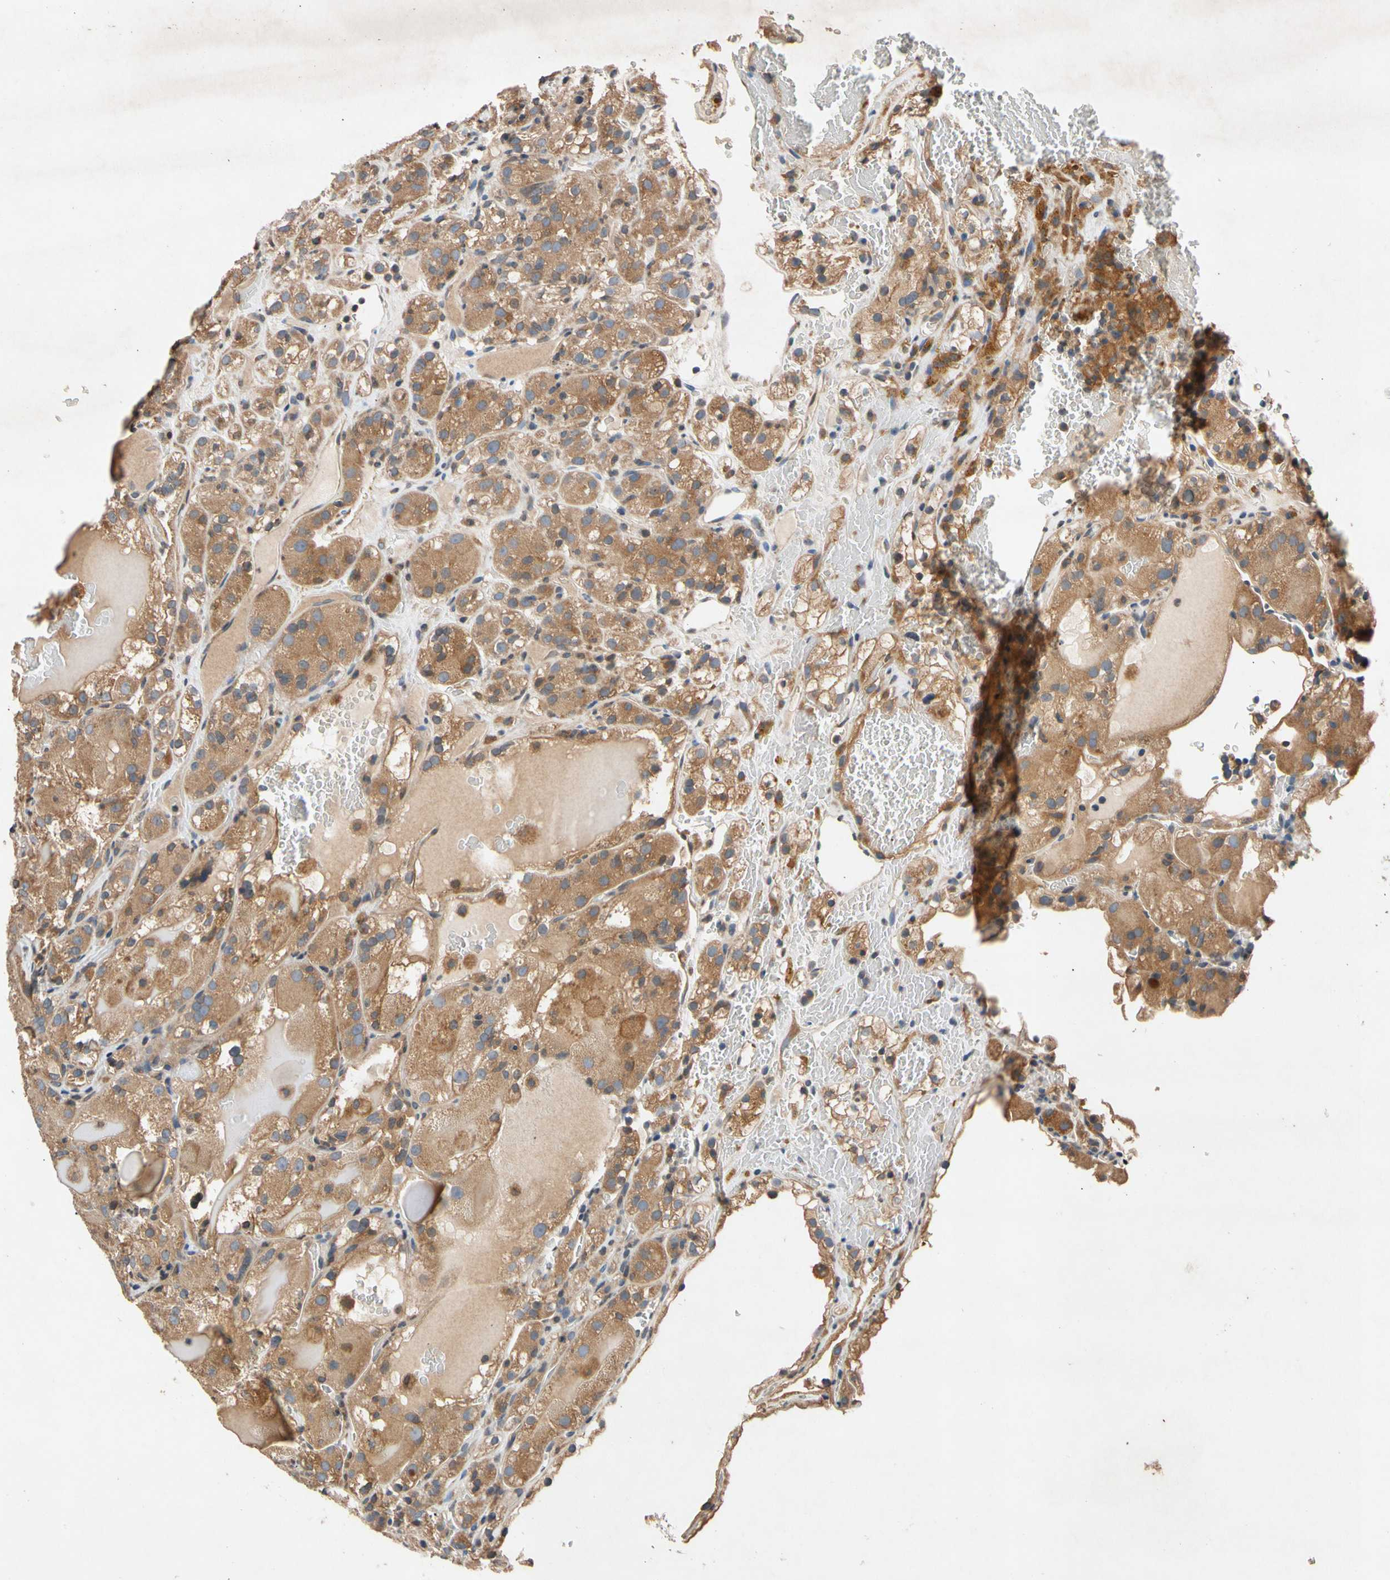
{"staining": {"intensity": "moderate", "quantity": ">75%", "location": "cytoplasmic/membranous"}, "tissue": "renal cancer", "cell_type": "Tumor cells", "image_type": "cancer", "snomed": [{"axis": "morphology", "description": "Normal tissue, NOS"}, {"axis": "morphology", "description": "Adenocarcinoma, NOS"}, {"axis": "topography", "description": "Kidney"}], "caption": "DAB immunohistochemical staining of adenocarcinoma (renal) shows moderate cytoplasmic/membranous protein expression in about >75% of tumor cells.", "gene": "PRDX4", "patient": {"sex": "male", "age": 61}}